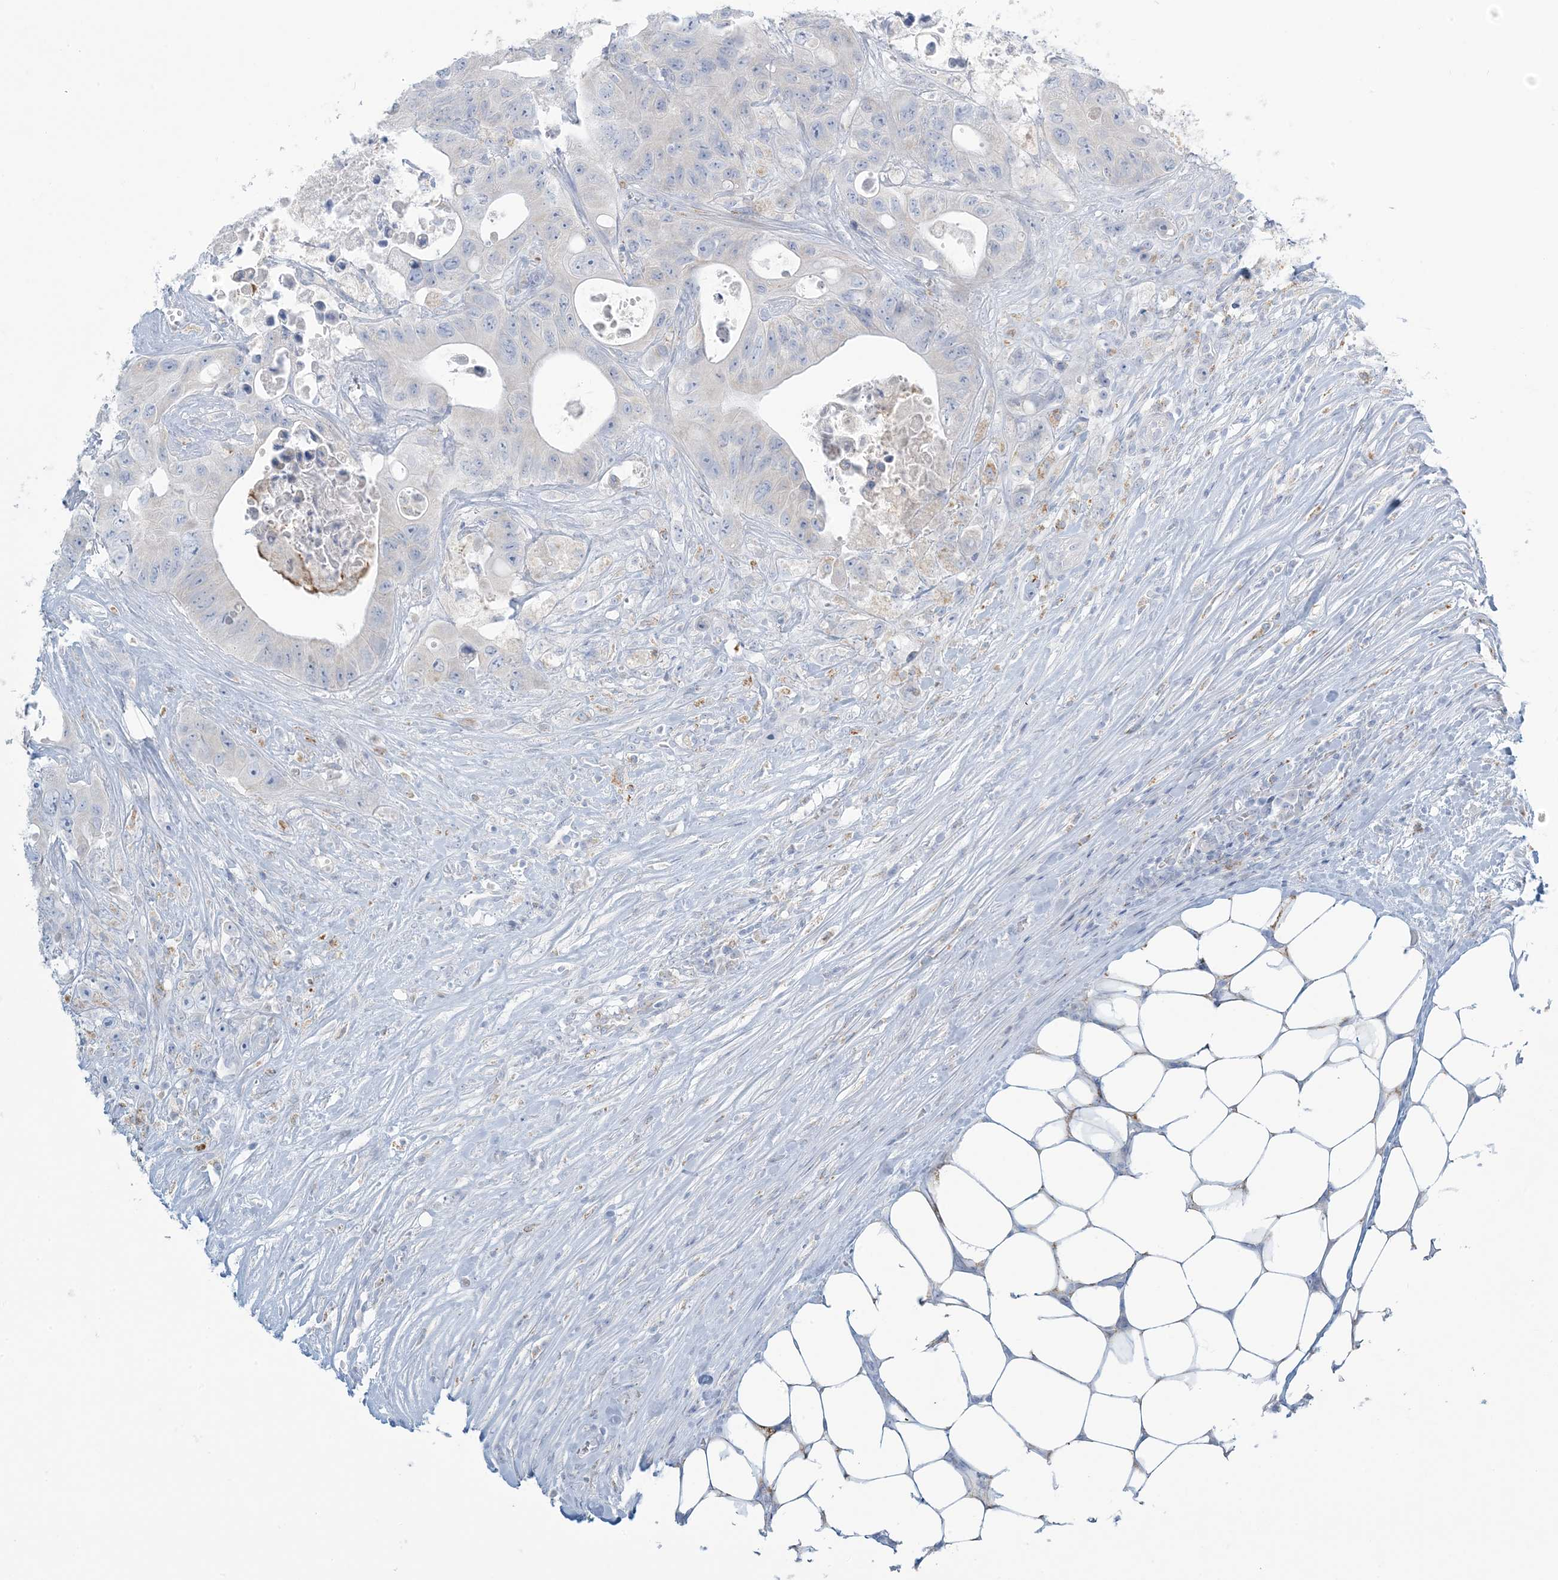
{"staining": {"intensity": "negative", "quantity": "none", "location": "none"}, "tissue": "colorectal cancer", "cell_type": "Tumor cells", "image_type": "cancer", "snomed": [{"axis": "morphology", "description": "Adenocarcinoma, NOS"}, {"axis": "topography", "description": "Colon"}], "caption": "Micrograph shows no significant protein expression in tumor cells of colorectal cancer (adenocarcinoma).", "gene": "ZDHHC4", "patient": {"sex": "female", "age": 46}}